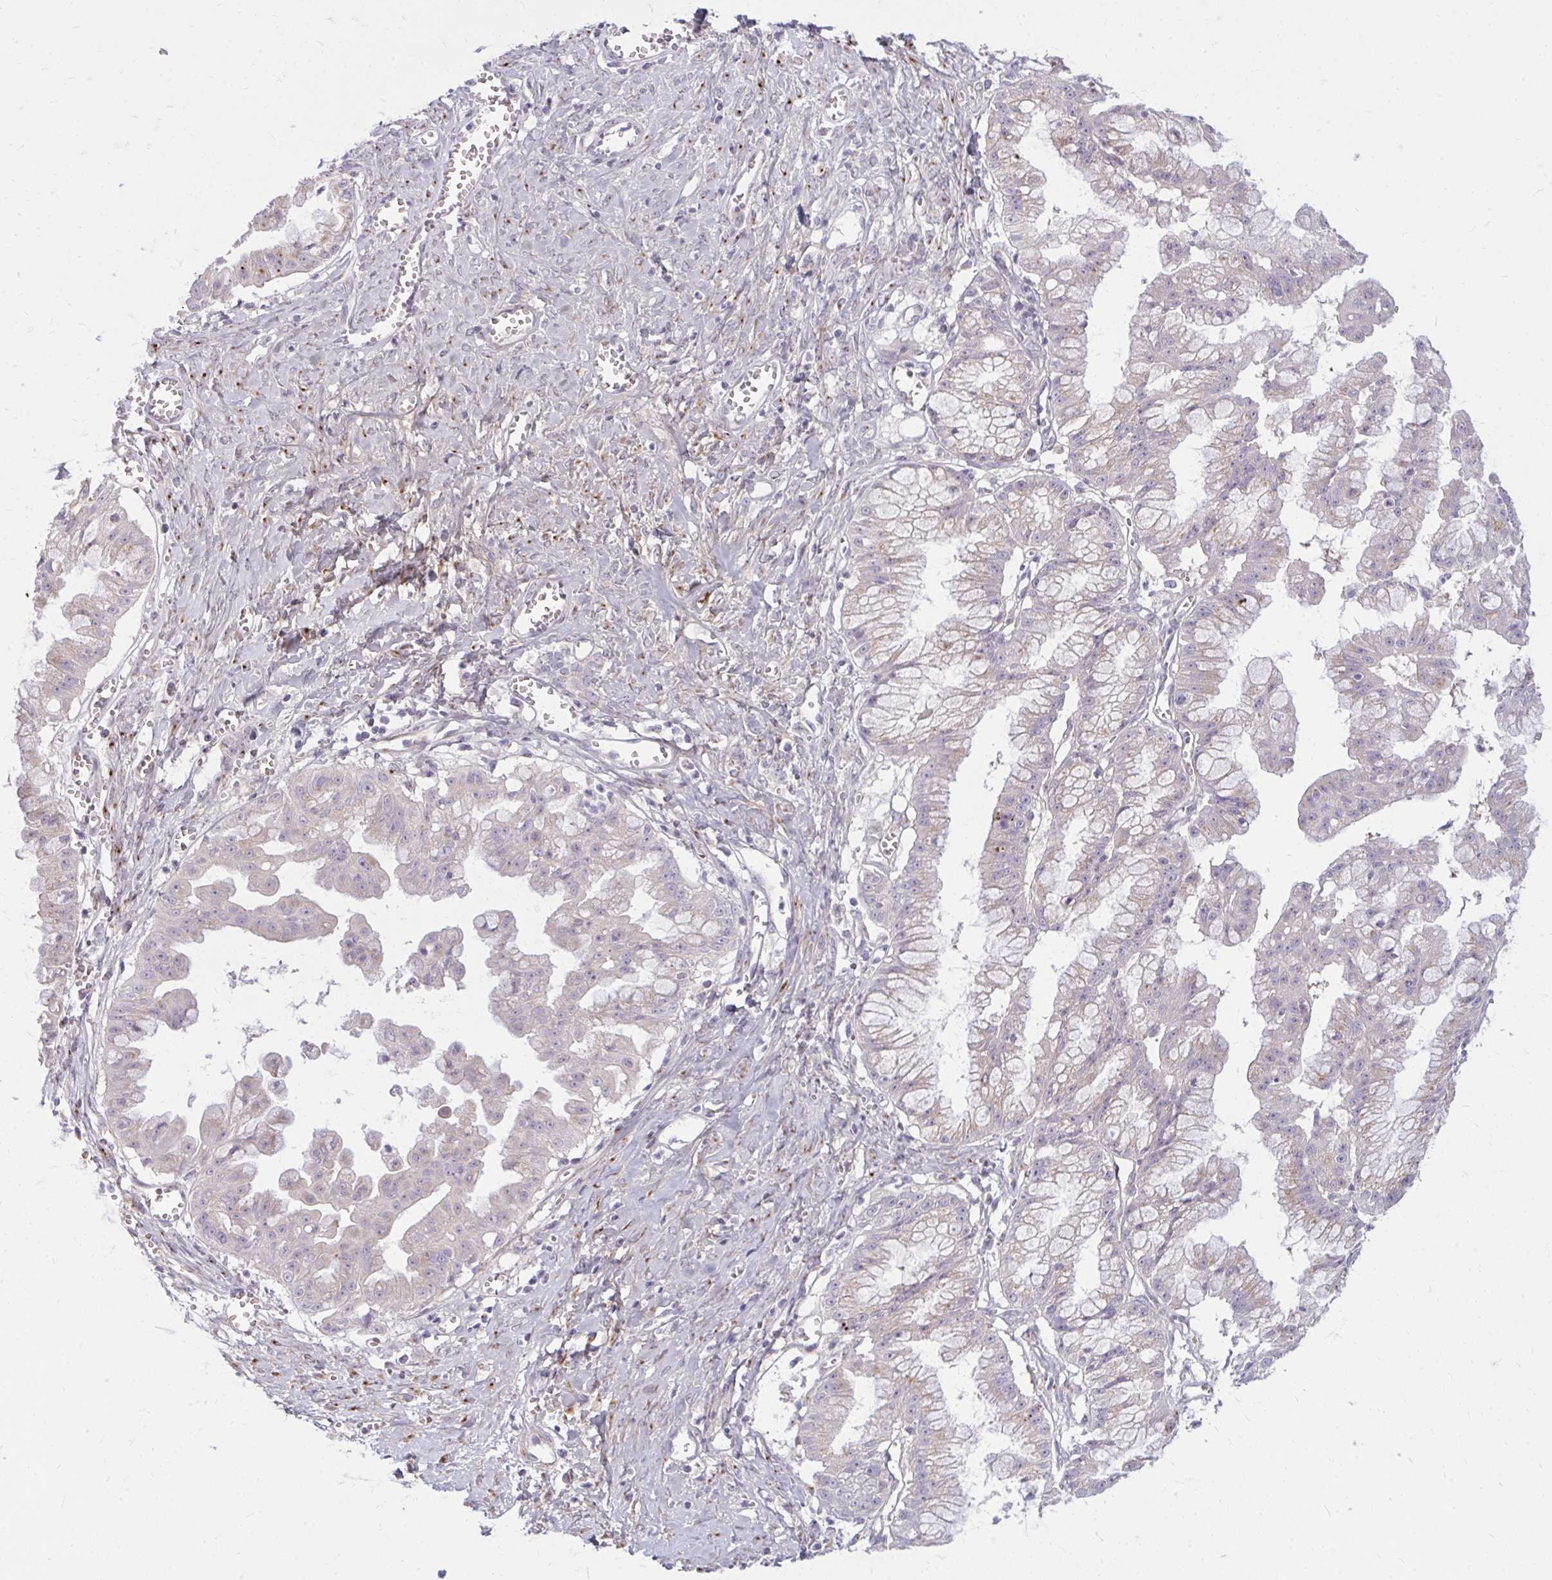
{"staining": {"intensity": "weak", "quantity": "<25%", "location": "cytoplasmic/membranous"}, "tissue": "ovarian cancer", "cell_type": "Tumor cells", "image_type": "cancer", "snomed": [{"axis": "morphology", "description": "Cystadenocarcinoma, mucinous, NOS"}, {"axis": "topography", "description": "Ovary"}], "caption": "The photomicrograph displays no staining of tumor cells in ovarian cancer.", "gene": "RAB6B", "patient": {"sex": "female", "age": 70}}